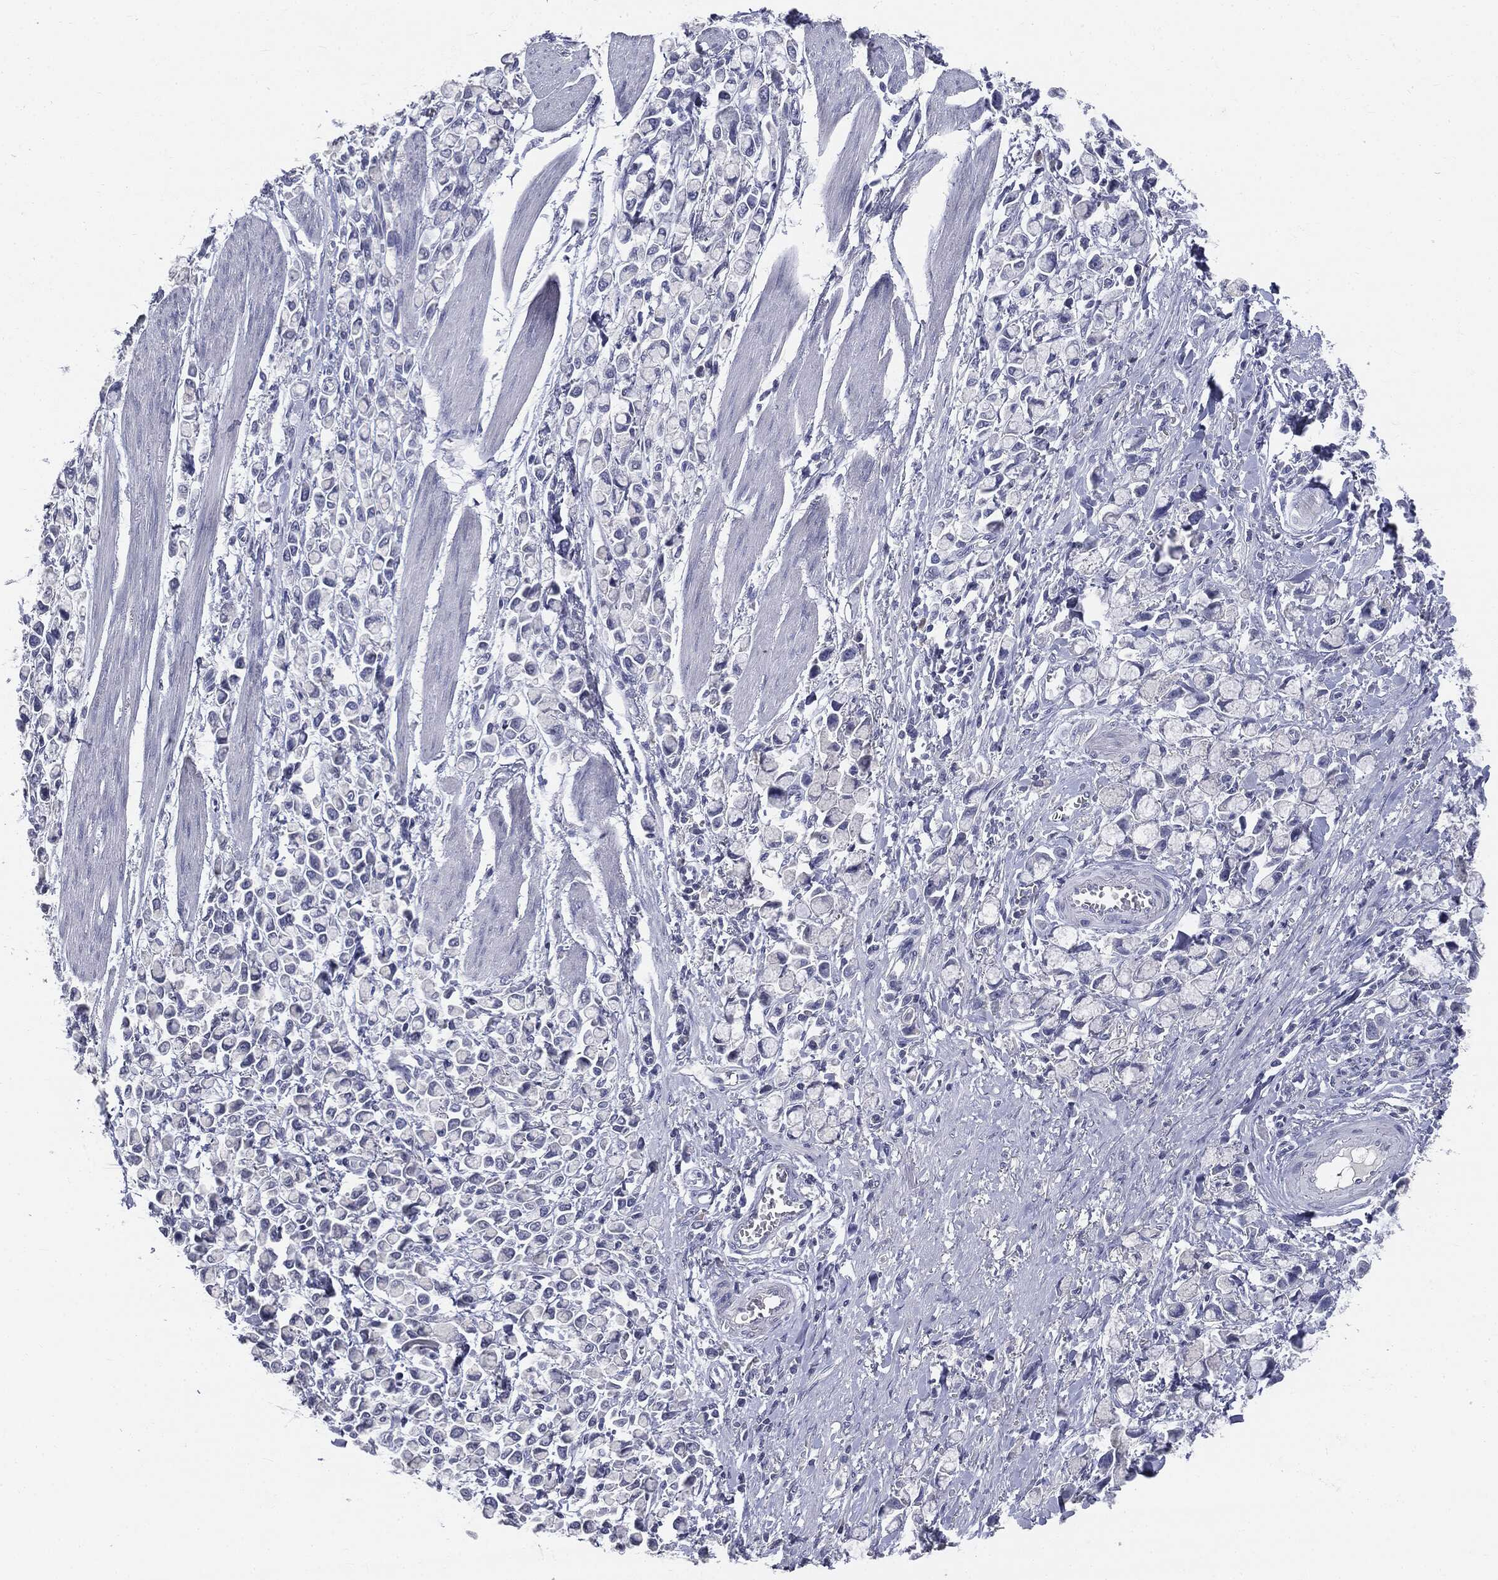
{"staining": {"intensity": "negative", "quantity": "none", "location": "none"}, "tissue": "stomach cancer", "cell_type": "Tumor cells", "image_type": "cancer", "snomed": [{"axis": "morphology", "description": "Adenocarcinoma, NOS"}, {"axis": "topography", "description": "Stomach"}], "caption": "Photomicrograph shows no significant protein expression in tumor cells of stomach adenocarcinoma.", "gene": "AFP", "patient": {"sex": "female", "age": 81}}